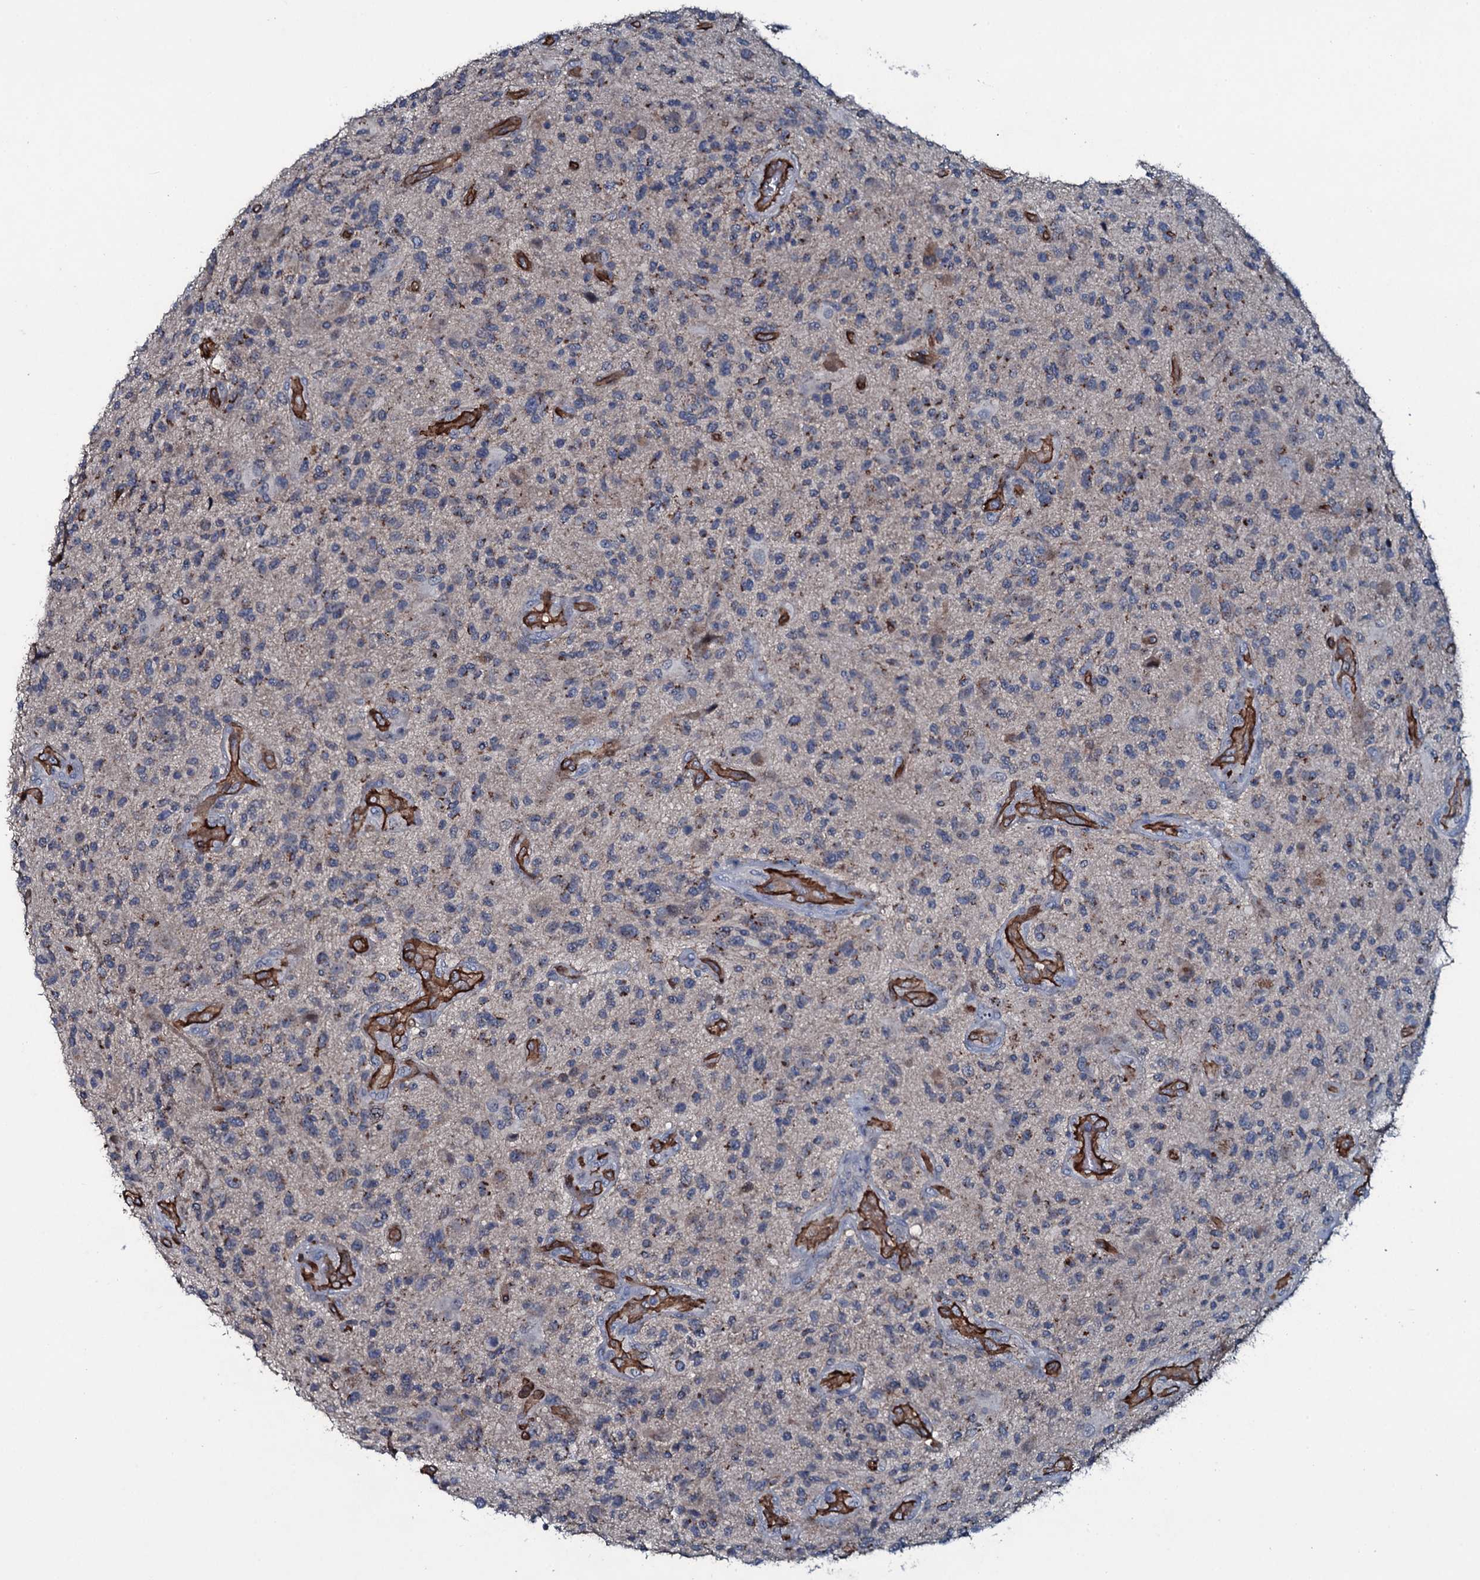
{"staining": {"intensity": "moderate", "quantity": "<25%", "location": "cytoplasmic/membranous"}, "tissue": "glioma", "cell_type": "Tumor cells", "image_type": "cancer", "snomed": [{"axis": "morphology", "description": "Glioma, malignant, High grade"}, {"axis": "topography", "description": "Brain"}], "caption": "Tumor cells display low levels of moderate cytoplasmic/membranous staining in approximately <25% of cells in glioma.", "gene": "CLEC14A", "patient": {"sex": "male", "age": 47}}